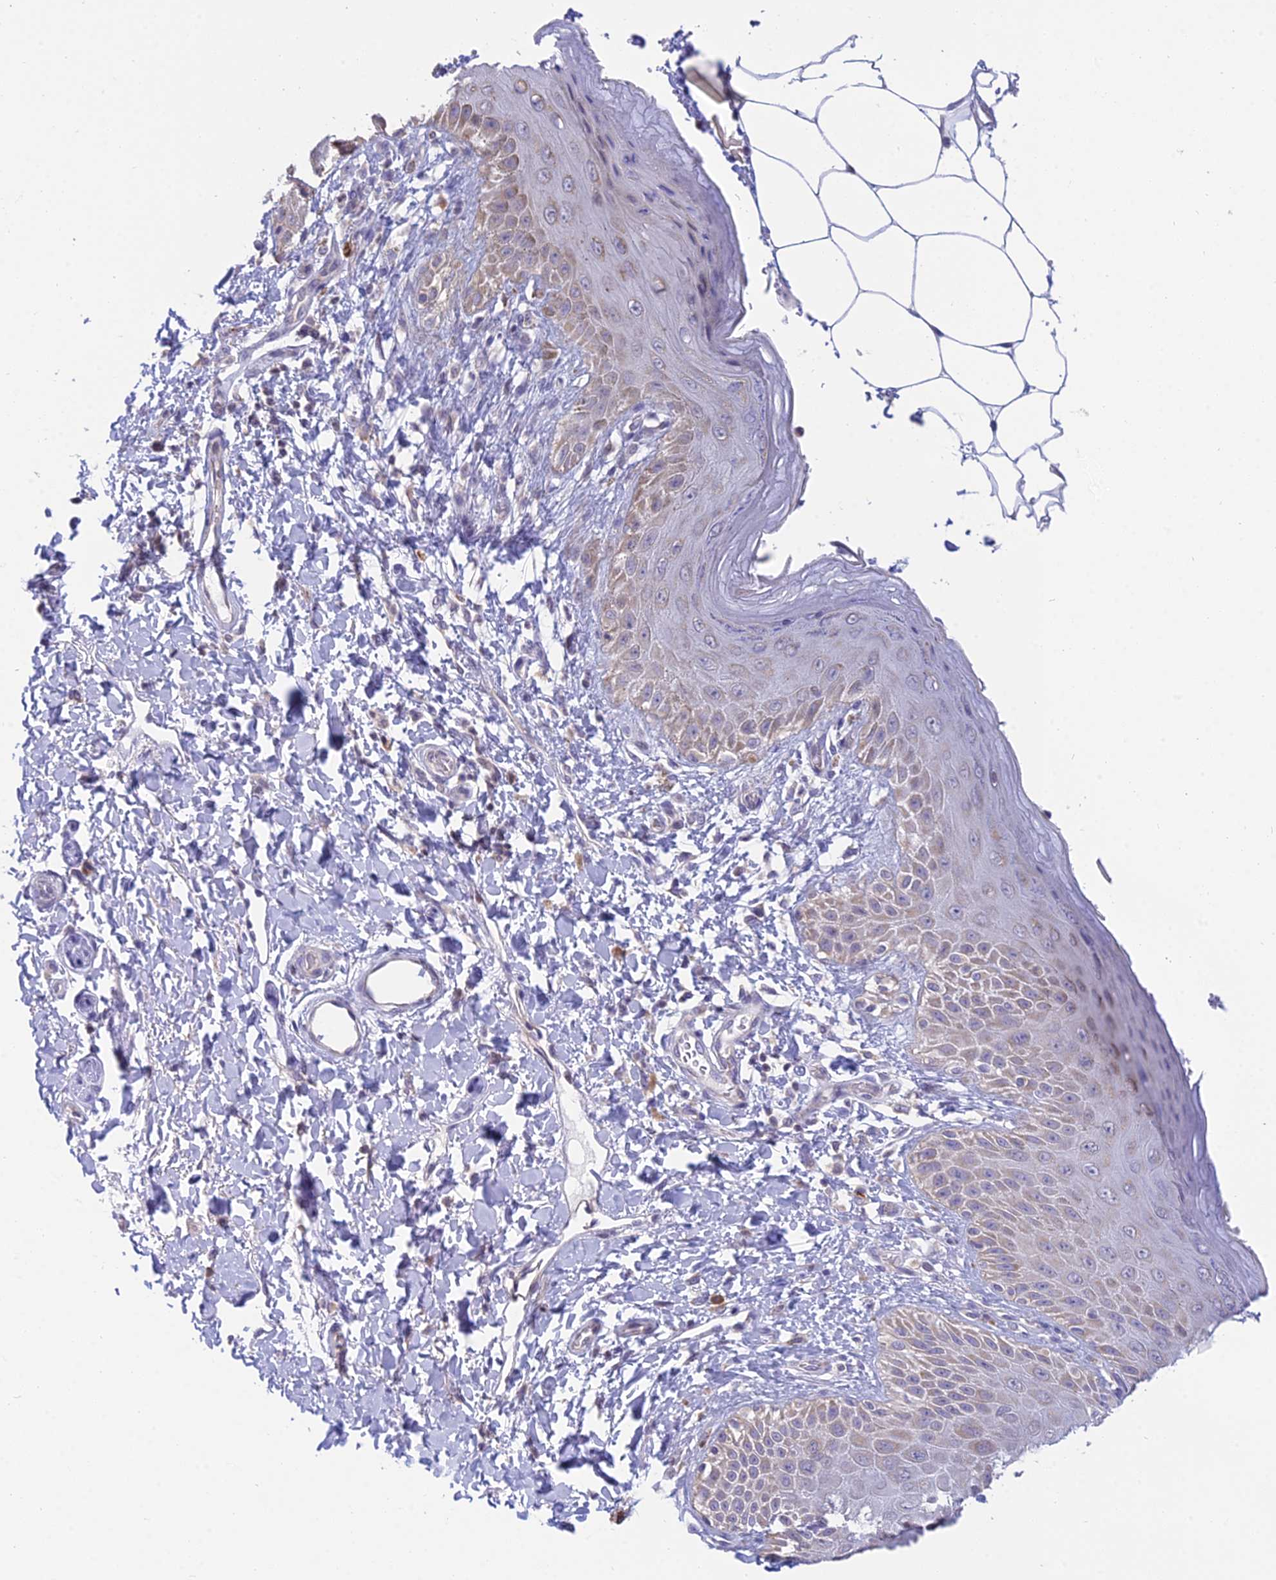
{"staining": {"intensity": "weak", "quantity": "<25%", "location": "cytoplasmic/membranous"}, "tissue": "skin", "cell_type": "Epidermal cells", "image_type": "normal", "snomed": [{"axis": "morphology", "description": "Normal tissue, NOS"}, {"axis": "topography", "description": "Anal"}], "caption": "Immunohistochemistry image of normal skin stained for a protein (brown), which reveals no expression in epidermal cells.", "gene": "CFAP206", "patient": {"sex": "male", "age": 44}}